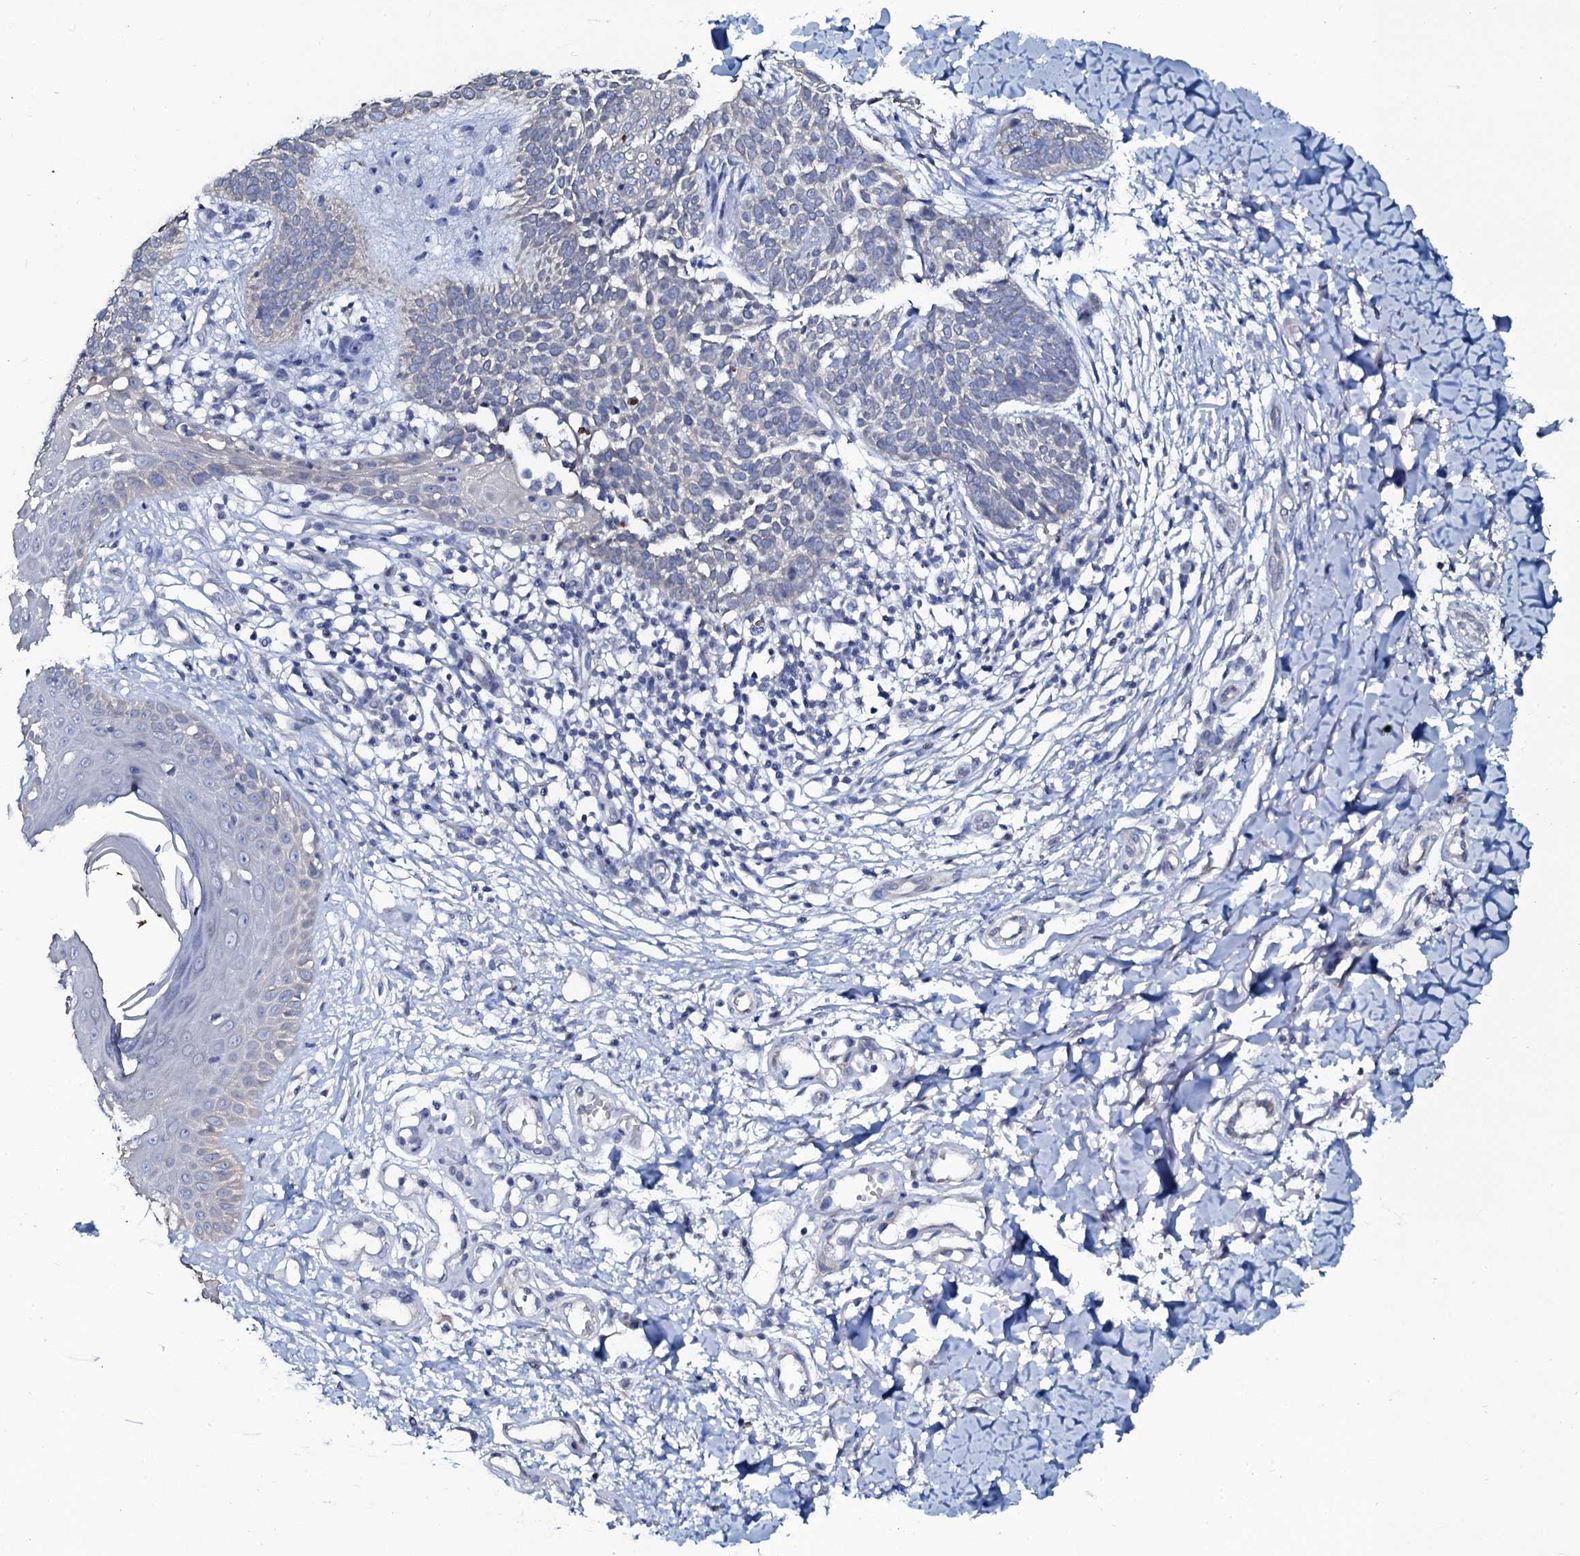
{"staining": {"intensity": "negative", "quantity": "none", "location": "none"}, "tissue": "skin cancer", "cell_type": "Tumor cells", "image_type": "cancer", "snomed": [{"axis": "morphology", "description": "Basal cell carcinoma"}, {"axis": "topography", "description": "Skin"}], "caption": "This micrograph is of skin basal cell carcinoma stained with immunohistochemistry to label a protein in brown with the nuclei are counter-stained blue. There is no staining in tumor cells. Nuclei are stained in blue.", "gene": "C10orf88", "patient": {"sex": "female", "age": 64}}